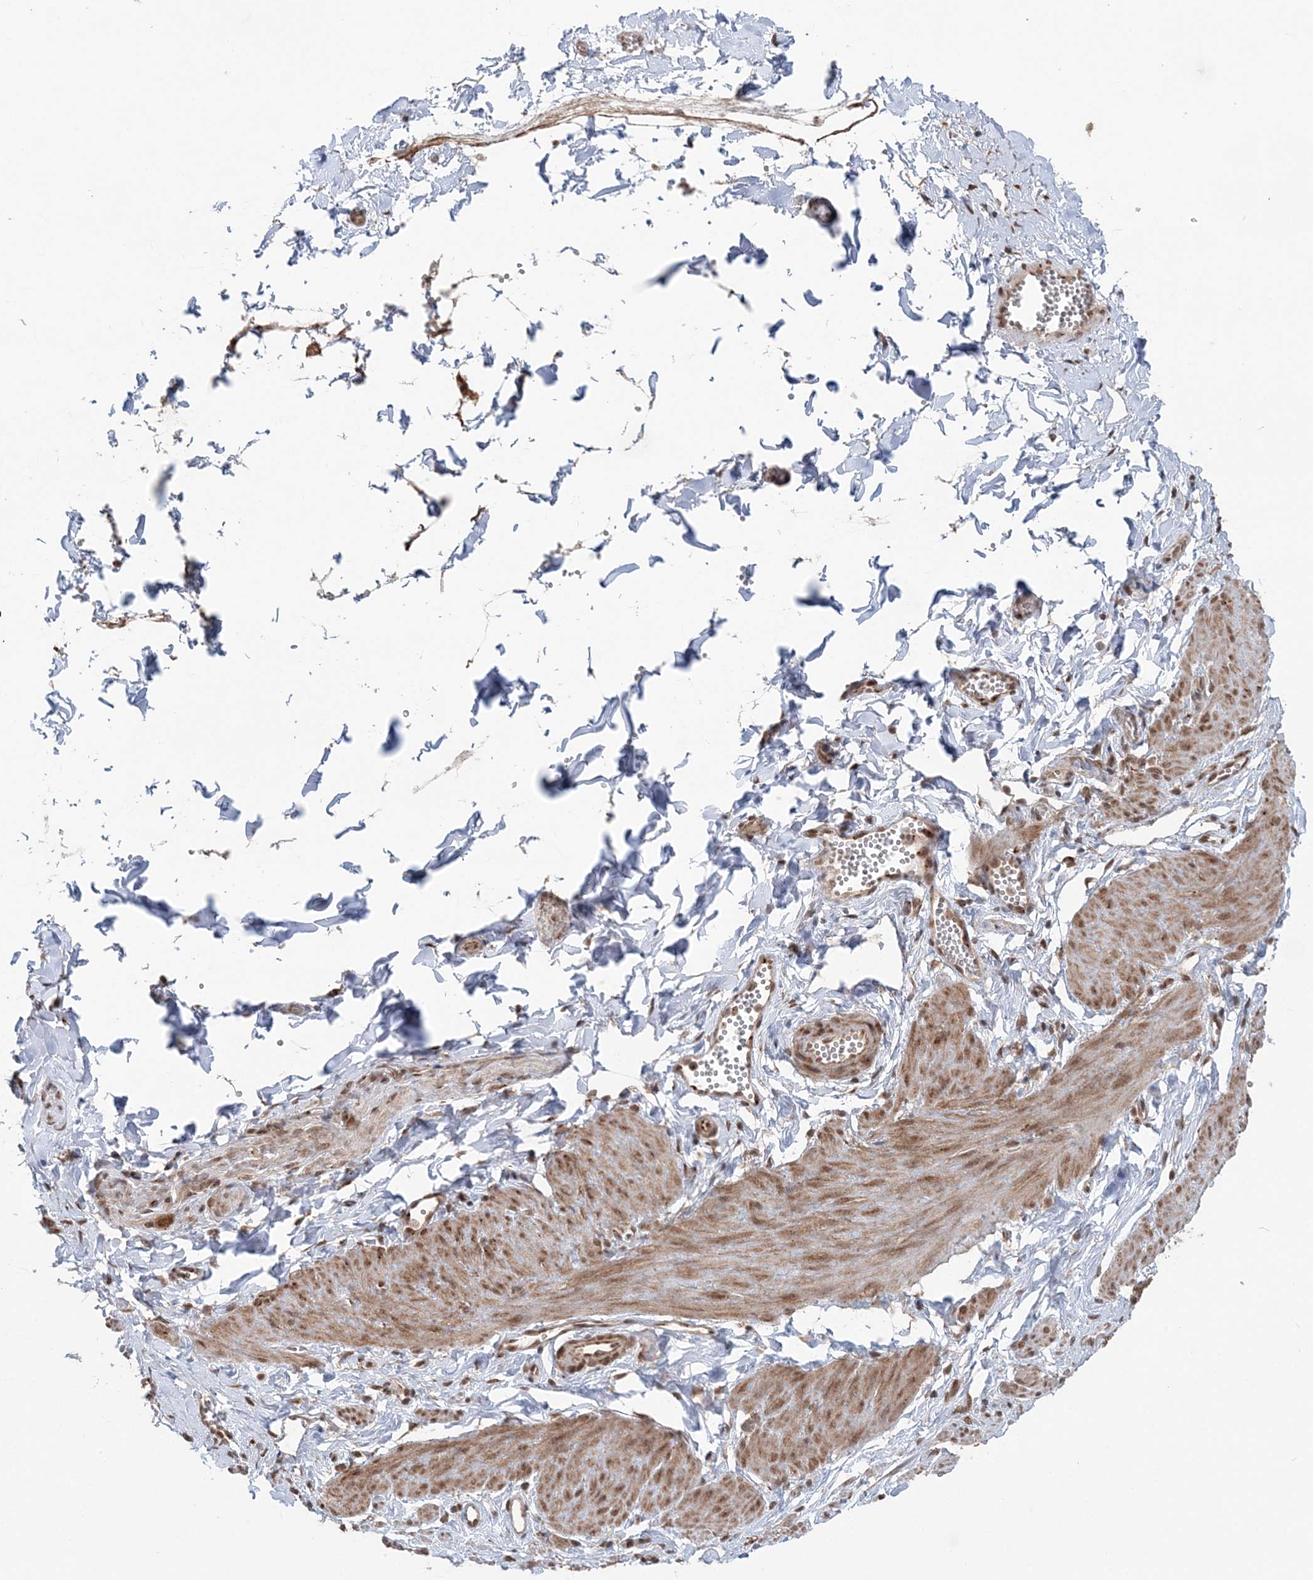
{"staining": {"intensity": "moderate", "quantity": "25%-75%", "location": "nuclear"}, "tissue": "adipose tissue", "cell_type": "Adipocytes", "image_type": "normal", "snomed": [{"axis": "morphology", "description": "Normal tissue, NOS"}, {"axis": "topography", "description": "Gallbladder"}, {"axis": "topography", "description": "Peripheral nerve tissue"}], "caption": "Adipose tissue stained for a protein (brown) exhibits moderate nuclear positive positivity in about 25%-75% of adipocytes.", "gene": "TMED10", "patient": {"sex": "male", "age": 38}}